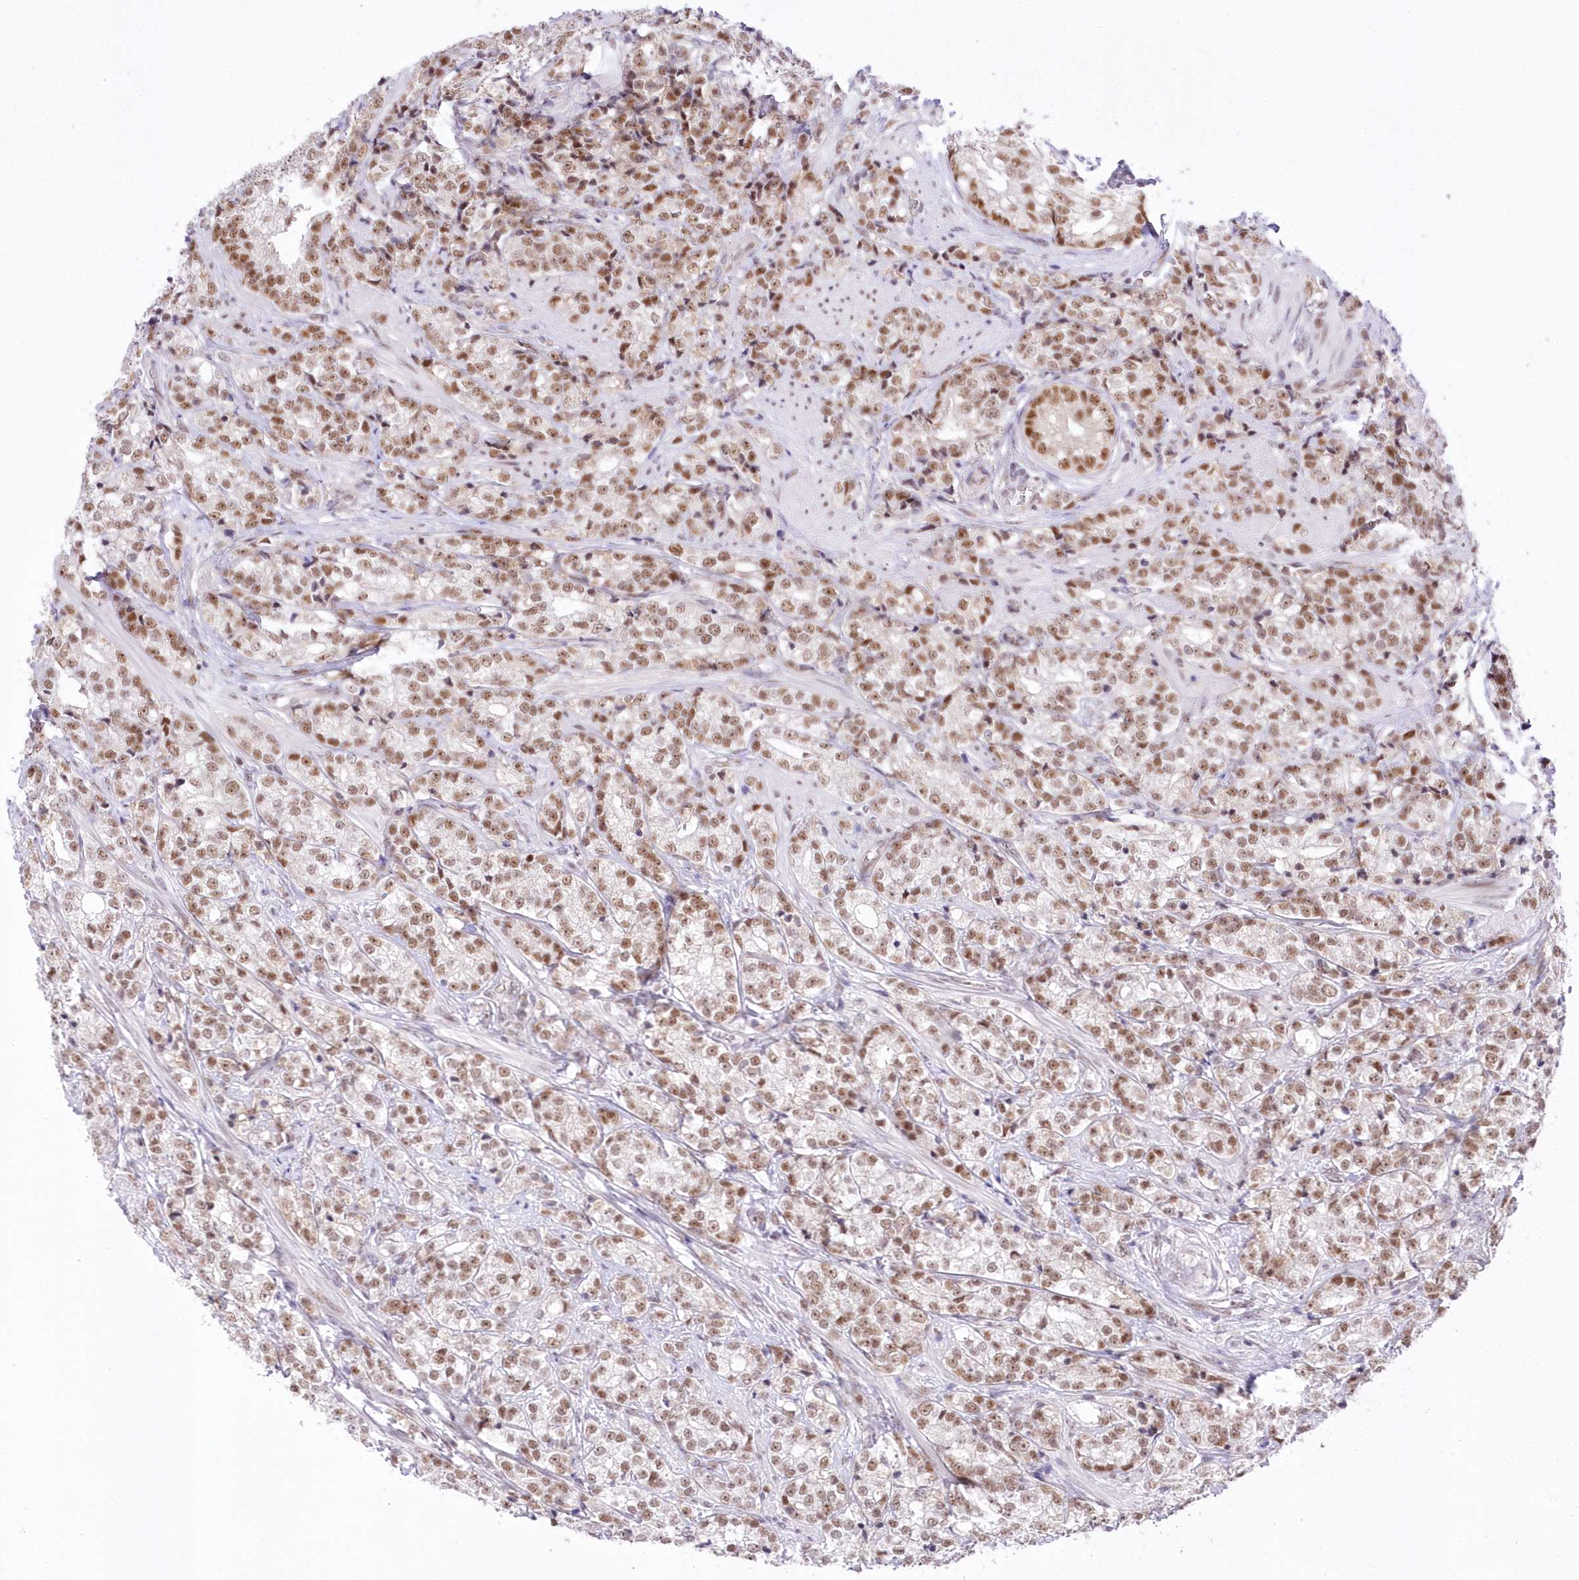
{"staining": {"intensity": "moderate", "quantity": ">75%", "location": "nuclear"}, "tissue": "prostate cancer", "cell_type": "Tumor cells", "image_type": "cancer", "snomed": [{"axis": "morphology", "description": "Adenocarcinoma, High grade"}, {"axis": "topography", "description": "Prostate"}], "caption": "Prostate cancer stained with DAB immunohistochemistry (IHC) demonstrates medium levels of moderate nuclear positivity in approximately >75% of tumor cells.", "gene": "NSUN2", "patient": {"sex": "male", "age": 69}}